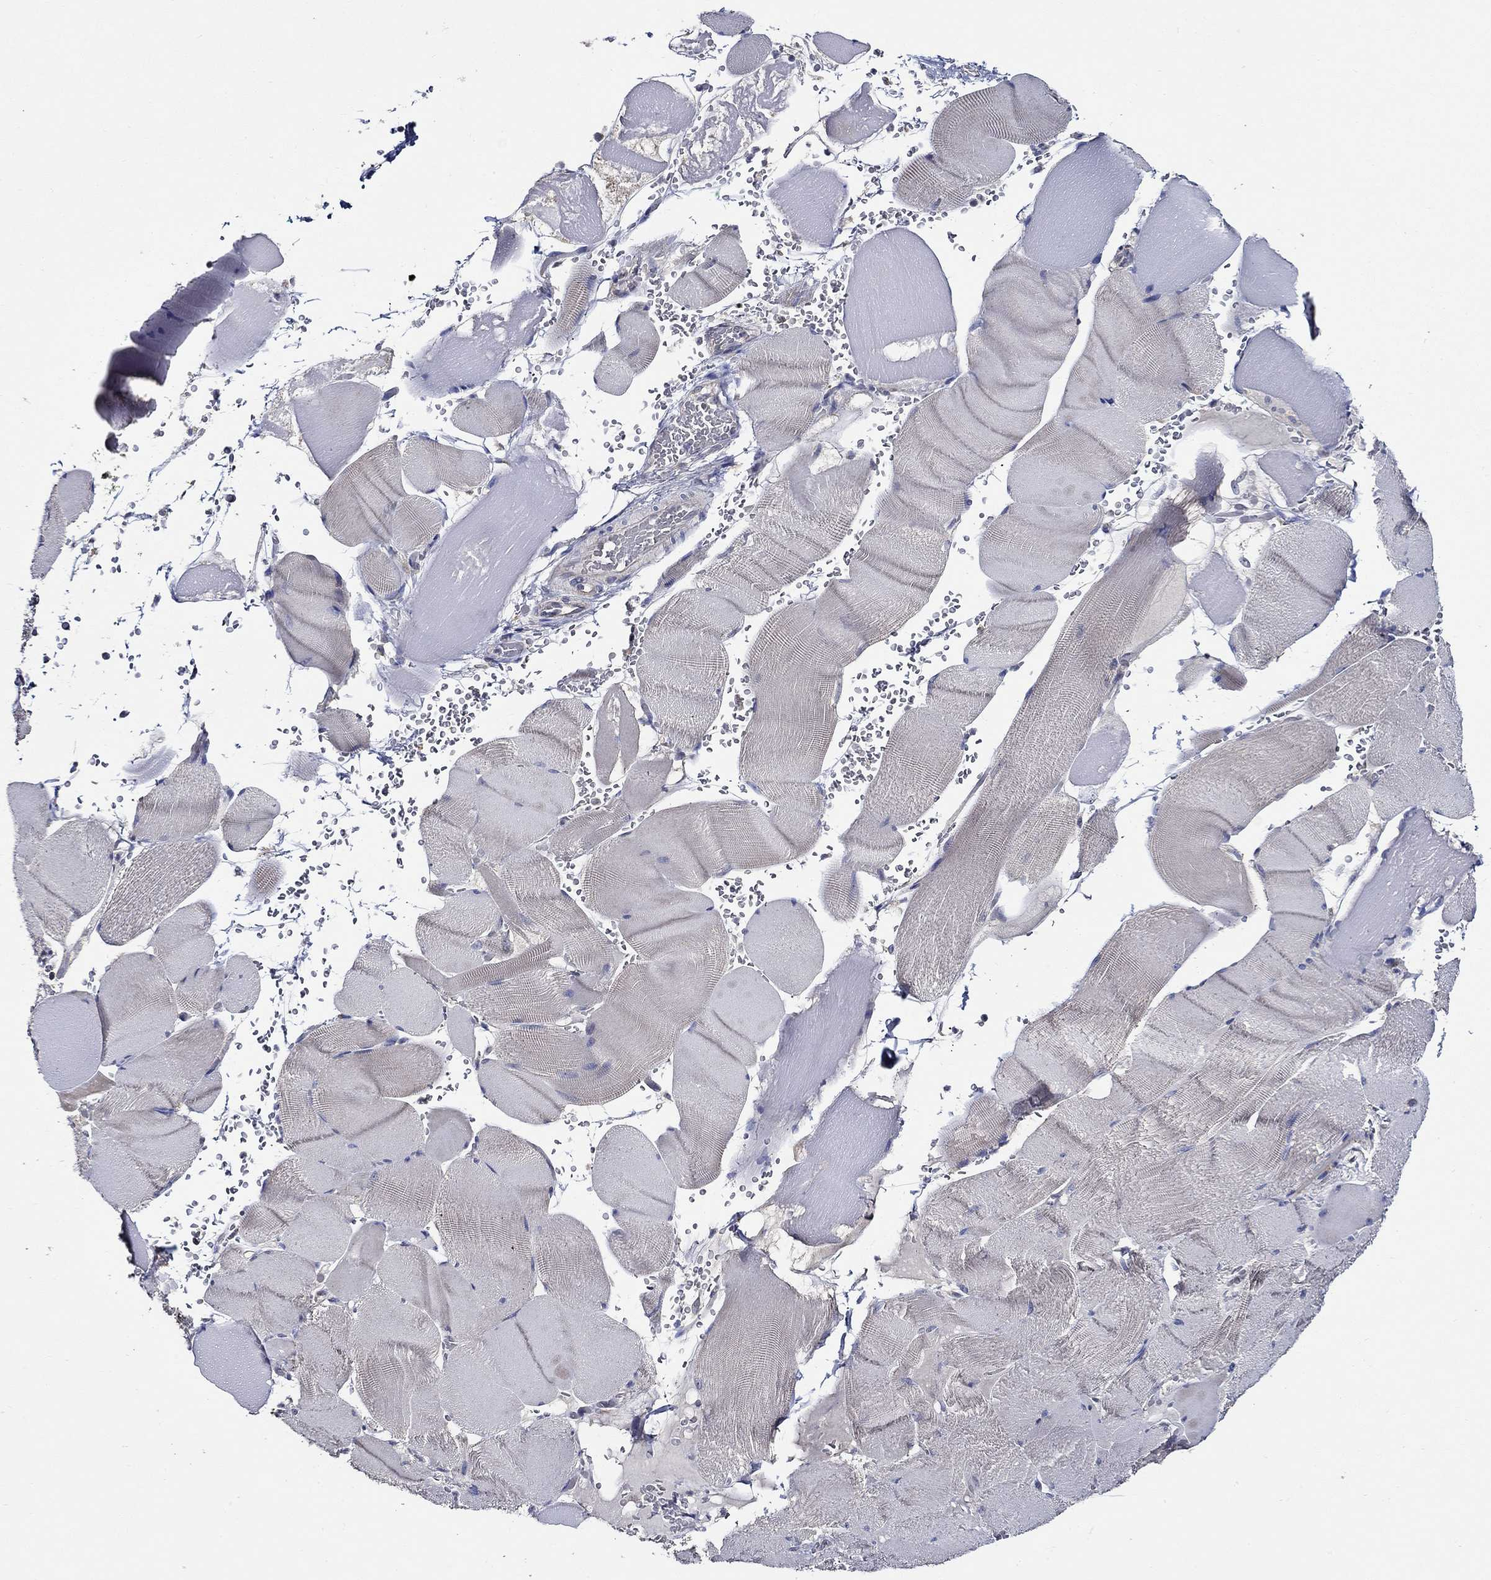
{"staining": {"intensity": "negative", "quantity": "none", "location": "none"}, "tissue": "skeletal muscle", "cell_type": "Myocytes", "image_type": "normal", "snomed": [{"axis": "morphology", "description": "Normal tissue, NOS"}, {"axis": "topography", "description": "Skeletal muscle"}], "caption": "This is an IHC histopathology image of normal skeletal muscle. There is no positivity in myocytes.", "gene": "WDR53", "patient": {"sex": "male", "age": 56}}